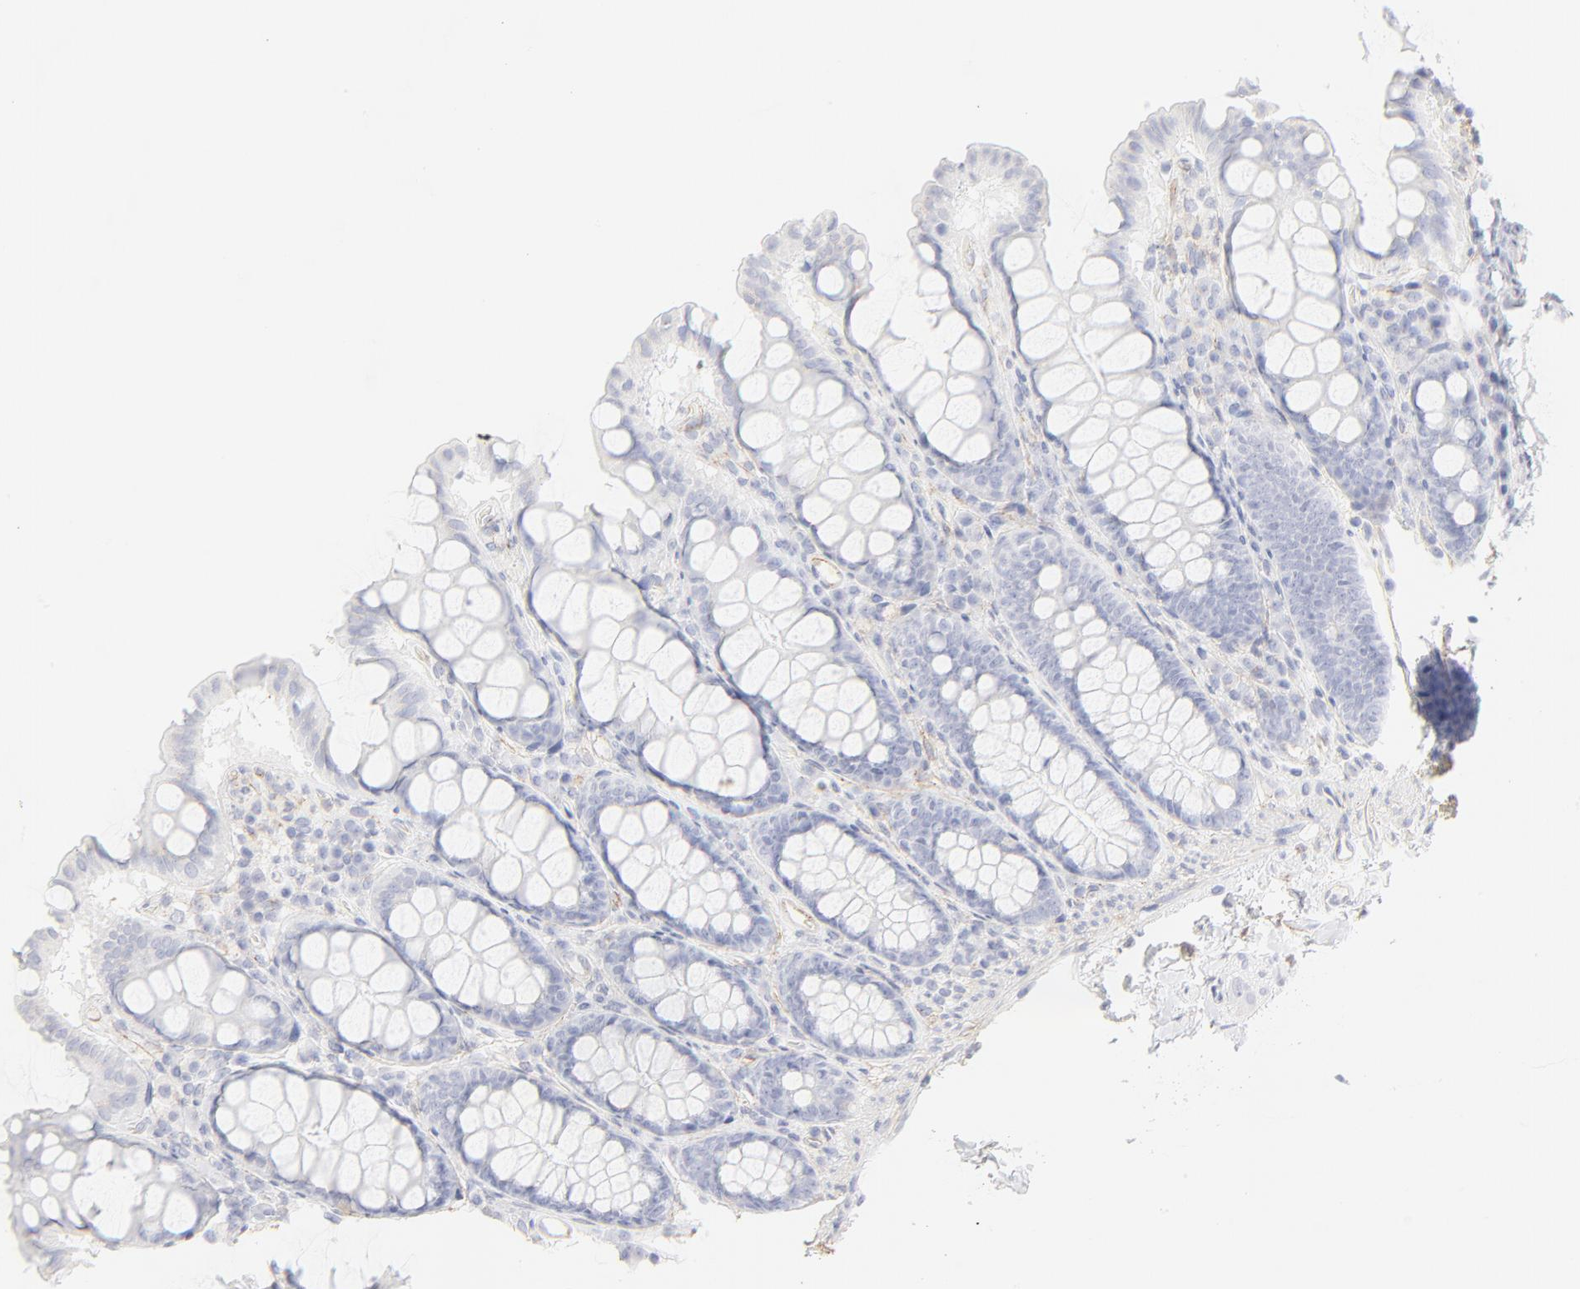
{"staining": {"intensity": "negative", "quantity": "none", "location": "none"}, "tissue": "colon", "cell_type": "Endothelial cells", "image_type": "normal", "snomed": [{"axis": "morphology", "description": "Normal tissue, NOS"}, {"axis": "topography", "description": "Colon"}], "caption": "Micrograph shows no significant protein staining in endothelial cells of benign colon. Nuclei are stained in blue.", "gene": "ITGA5", "patient": {"sex": "female", "age": 61}}